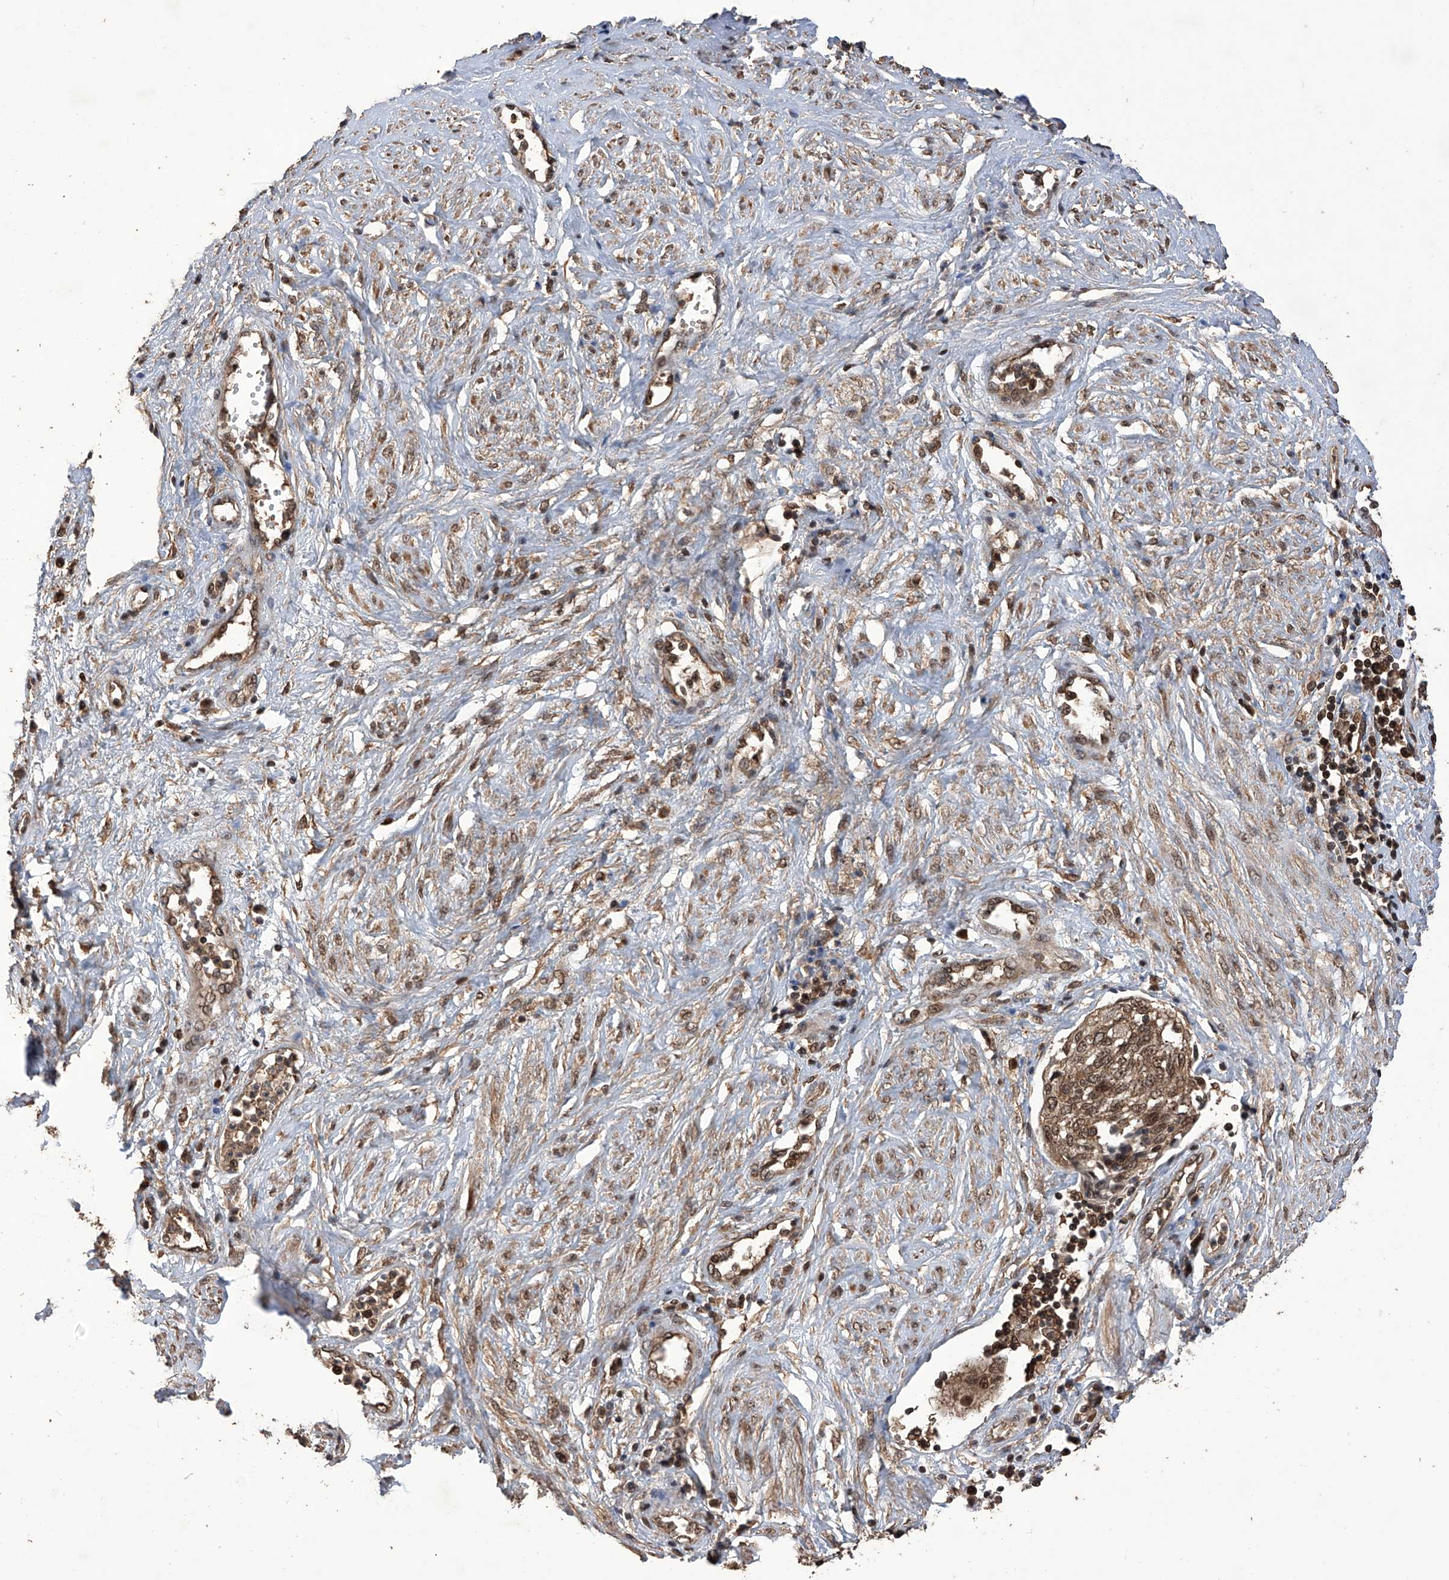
{"staining": {"intensity": "moderate", "quantity": ">75%", "location": "cytoplasmic/membranous,nuclear"}, "tissue": "cervical cancer", "cell_type": "Tumor cells", "image_type": "cancer", "snomed": [{"axis": "morphology", "description": "Squamous cell carcinoma, NOS"}, {"axis": "topography", "description": "Cervix"}], "caption": "DAB (3,3'-diaminobenzidine) immunohistochemical staining of human squamous cell carcinoma (cervical) exhibits moderate cytoplasmic/membranous and nuclear protein staining in about >75% of tumor cells.", "gene": "LYSMD4", "patient": {"sex": "female", "age": 34}}